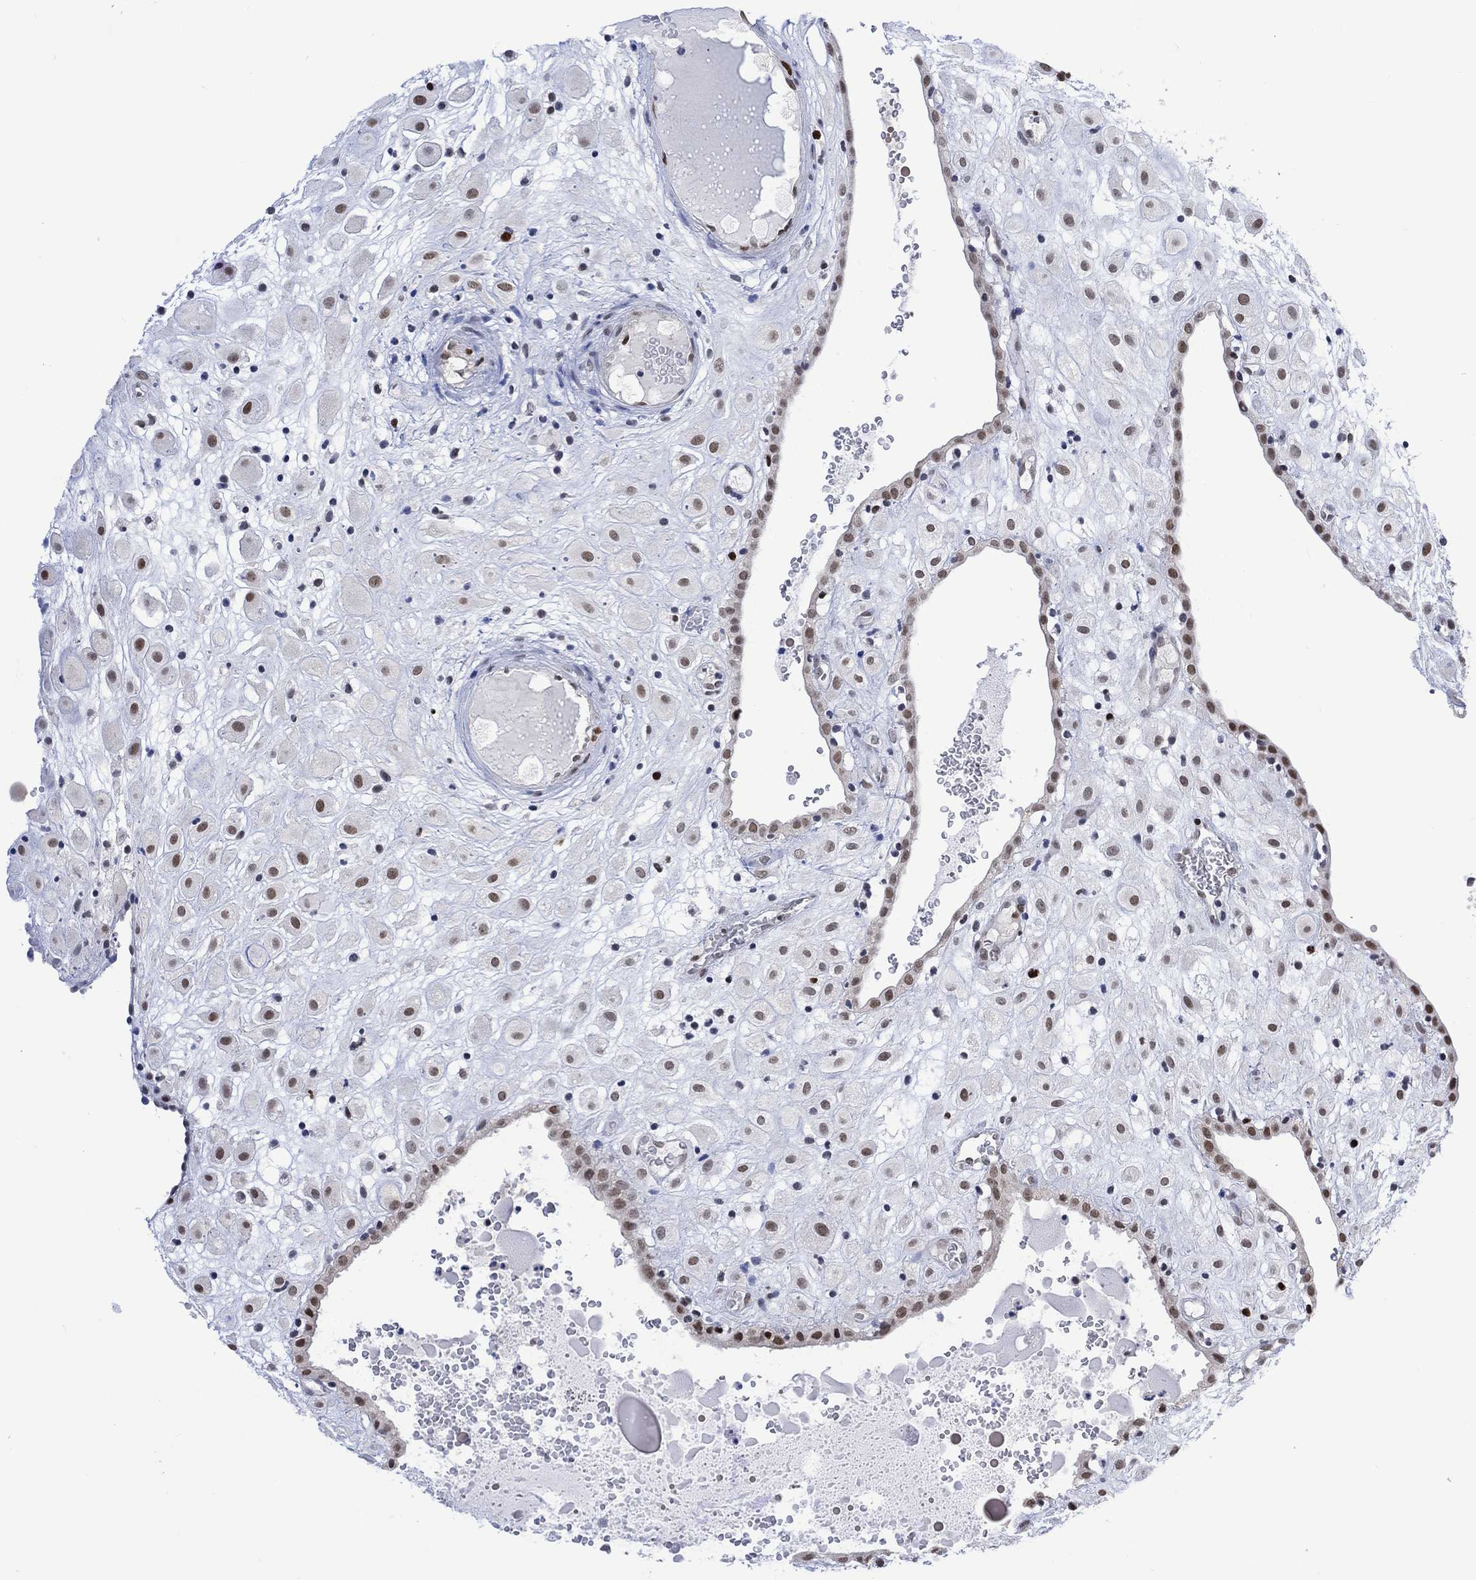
{"staining": {"intensity": "moderate", "quantity": "25%-75%", "location": "nuclear"}, "tissue": "placenta", "cell_type": "Decidual cells", "image_type": "normal", "snomed": [{"axis": "morphology", "description": "Normal tissue, NOS"}, {"axis": "topography", "description": "Placenta"}], "caption": "IHC histopathology image of normal placenta stained for a protein (brown), which displays medium levels of moderate nuclear expression in about 25%-75% of decidual cells.", "gene": "RAD54L2", "patient": {"sex": "female", "age": 24}}